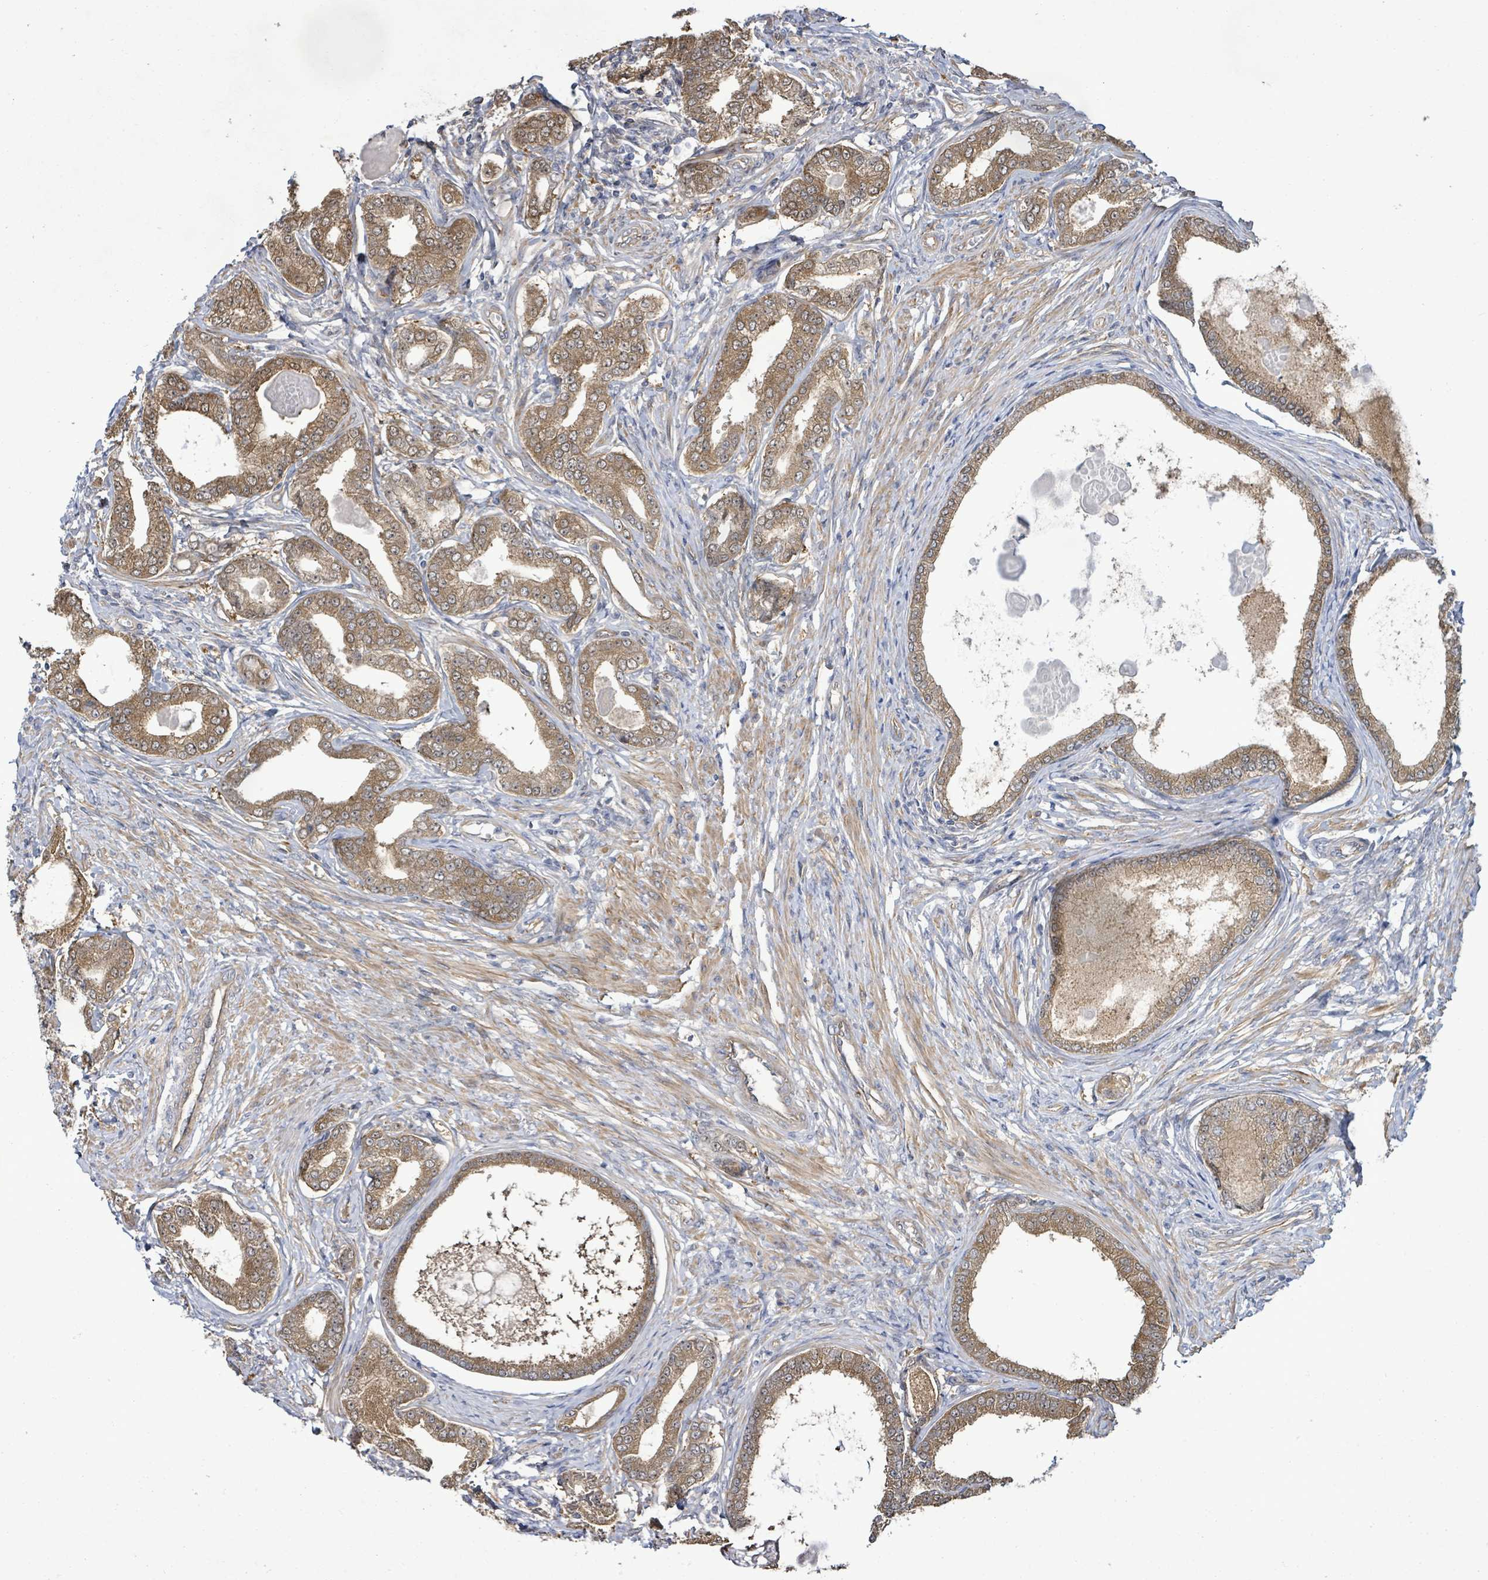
{"staining": {"intensity": "moderate", "quantity": ">75%", "location": "cytoplasmic/membranous"}, "tissue": "prostate cancer", "cell_type": "Tumor cells", "image_type": "cancer", "snomed": [{"axis": "morphology", "description": "Adenocarcinoma, High grade"}, {"axis": "topography", "description": "Prostate"}], "caption": "Immunohistochemistry staining of prostate cancer, which exhibits medium levels of moderate cytoplasmic/membranous expression in about >75% of tumor cells indicating moderate cytoplasmic/membranous protein positivity. The staining was performed using DAB (3,3'-diaminobenzidine) (brown) for protein detection and nuclei were counterstained in hematoxylin (blue).", "gene": "KBTBD11", "patient": {"sex": "male", "age": 69}}